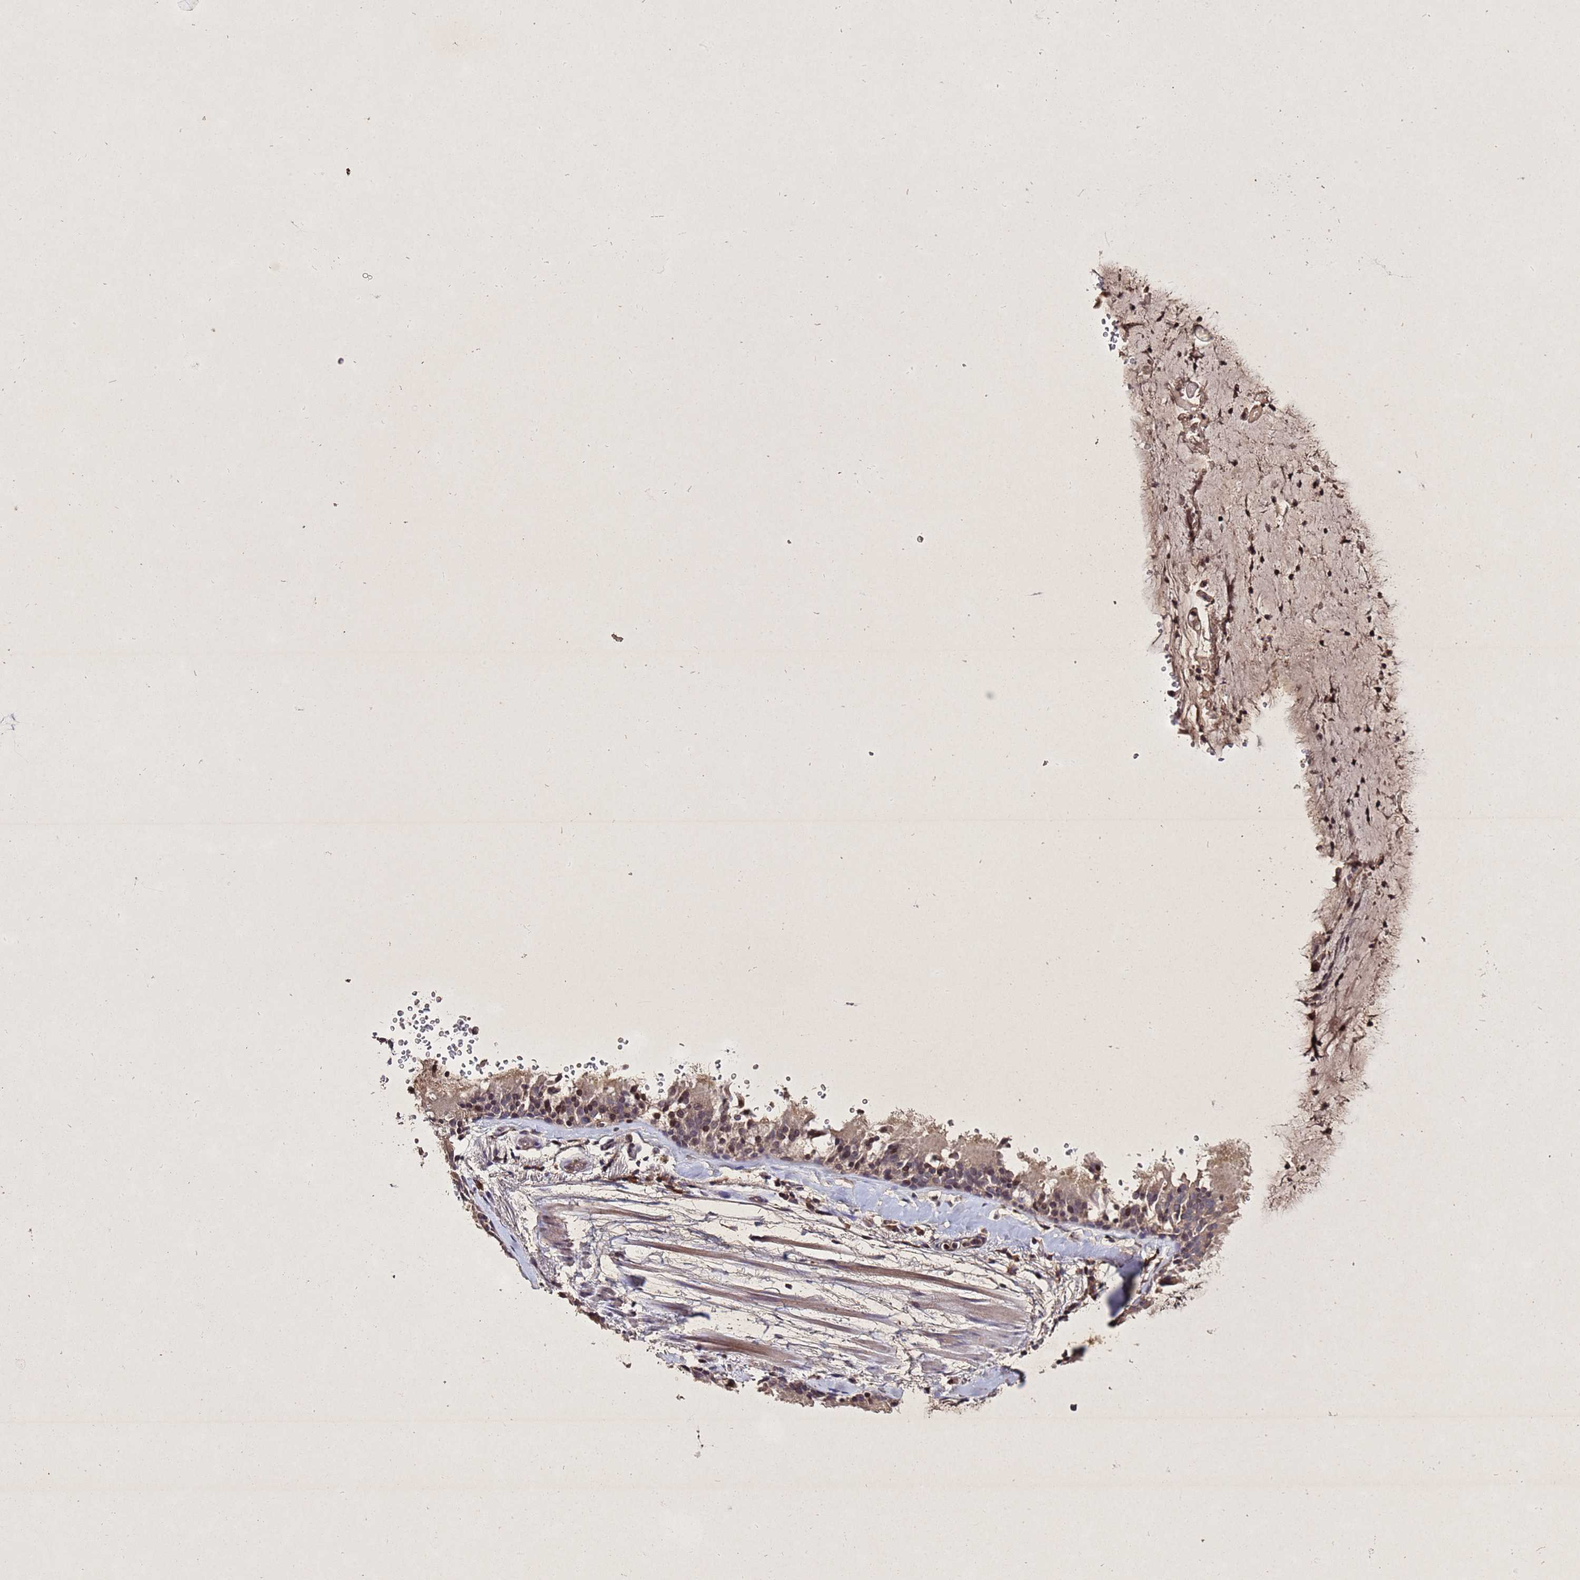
{"staining": {"intensity": "weak", "quantity": "25%-75%", "location": "cytoplasmic/membranous"}, "tissue": "adipose tissue", "cell_type": "Adipocytes", "image_type": "normal", "snomed": [{"axis": "morphology", "description": "Normal tissue, NOS"}, {"axis": "topography", "description": "Lymph node"}, {"axis": "topography", "description": "Cartilage tissue"}, {"axis": "topography", "description": "Bronchus"}], "caption": "Adipose tissue stained with IHC exhibits weak cytoplasmic/membranous expression in approximately 25%-75% of adipocytes.", "gene": "SV2B", "patient": {"sex": "male", "age": 63}}